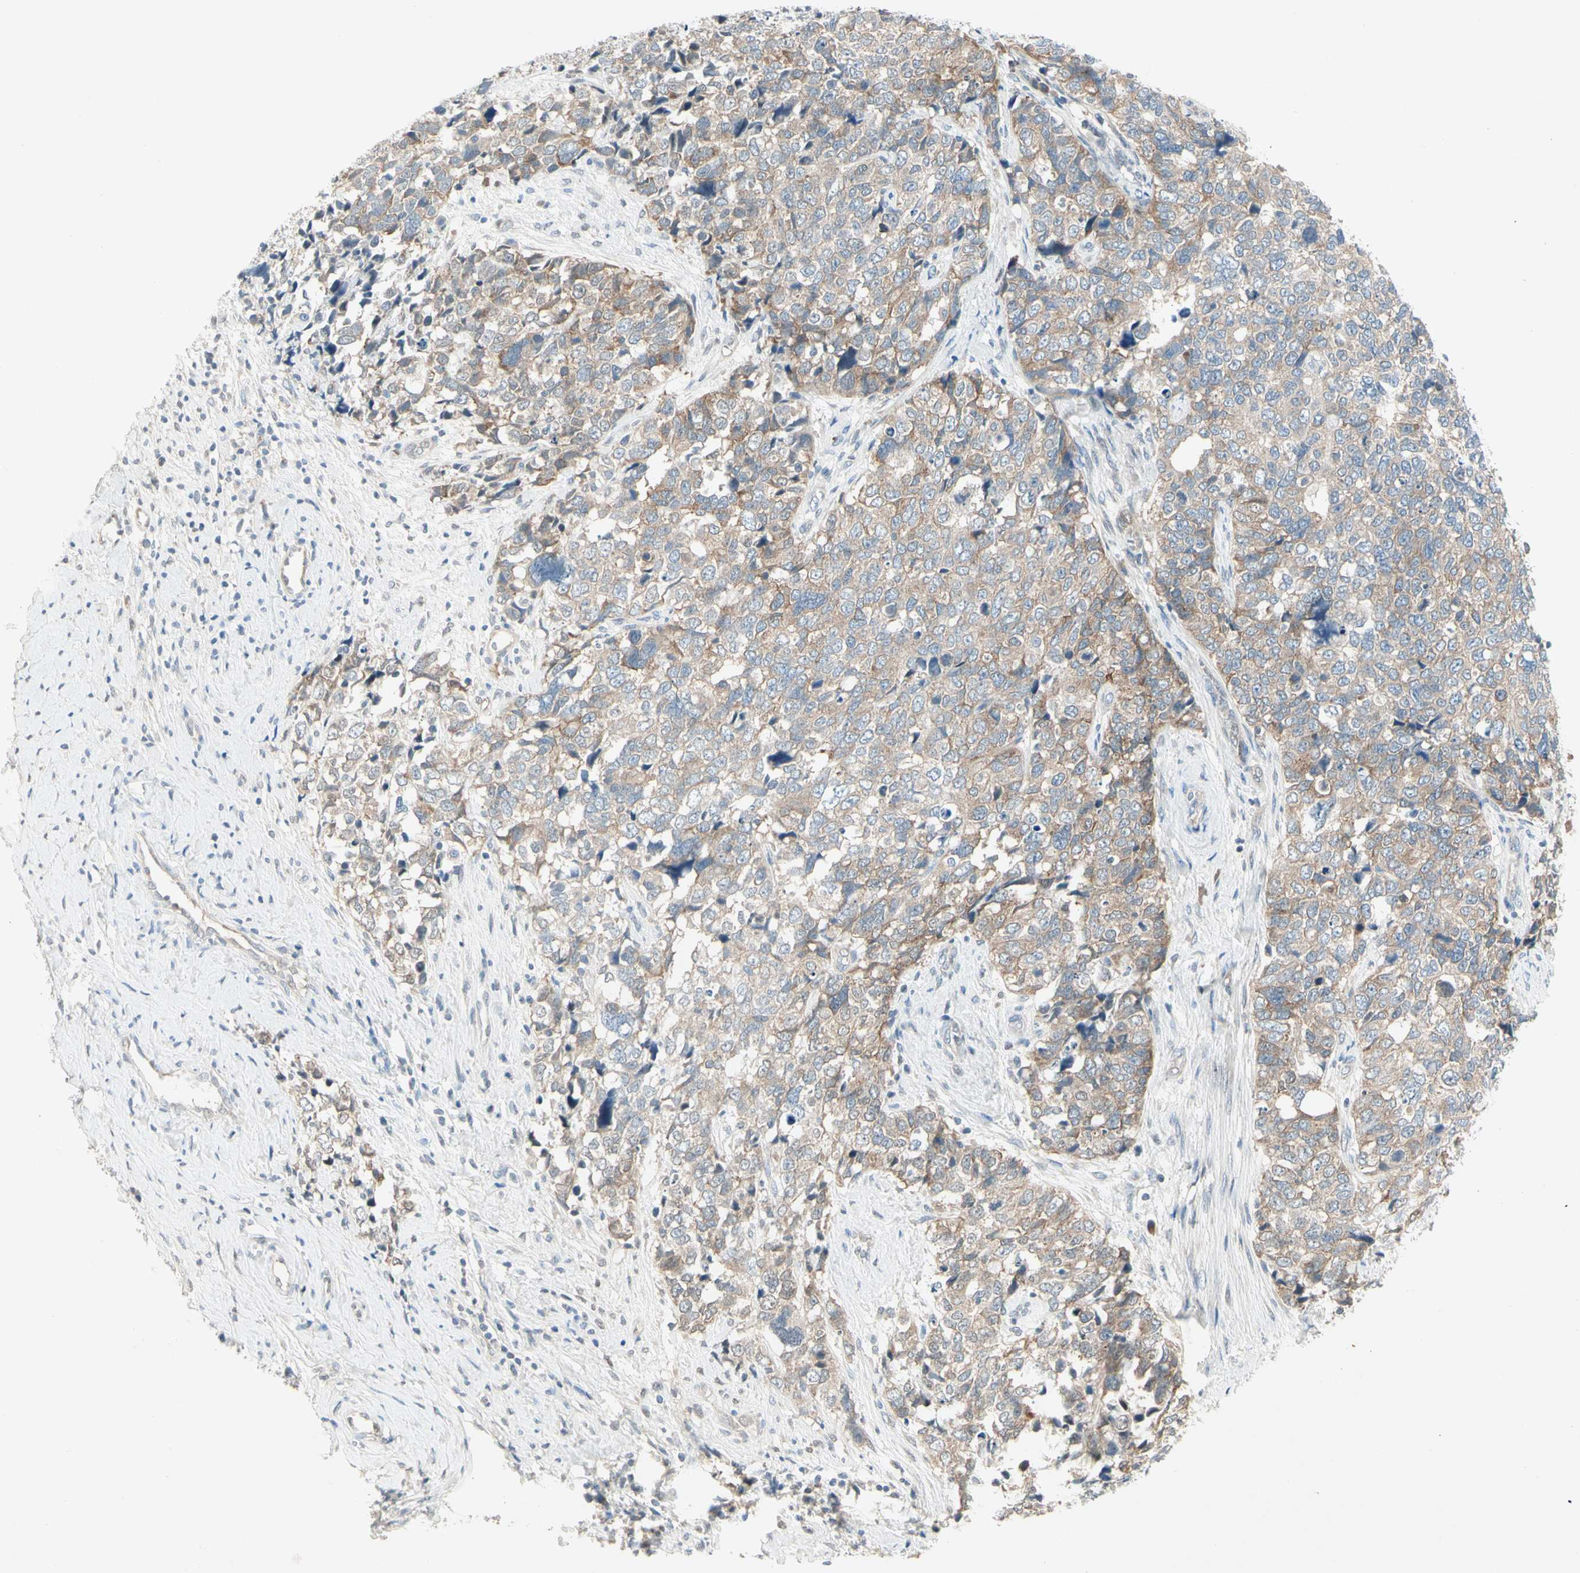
{"staining": {"intensity": "weak", "quantity": ">75%", "location": "cytoplasmic/membranous"}, "tissue": "cervical cancer", "cell_type": "Tumor cells", "image_type": "cancer", "snomed": [{"axis": "morphology", "description": "Squamous cell carcinoma, NOS"}, {"axis": "topography", "description": "Cervix"}], "caption": "This is an image of immunohistochemistry staining of cervical squamous cell carcinoma, which shows weak expression in the cytoplasmic/membranous of tumor cells.", "gene": "IL1R1", "patient": {"sex": "female", "age": 63}}